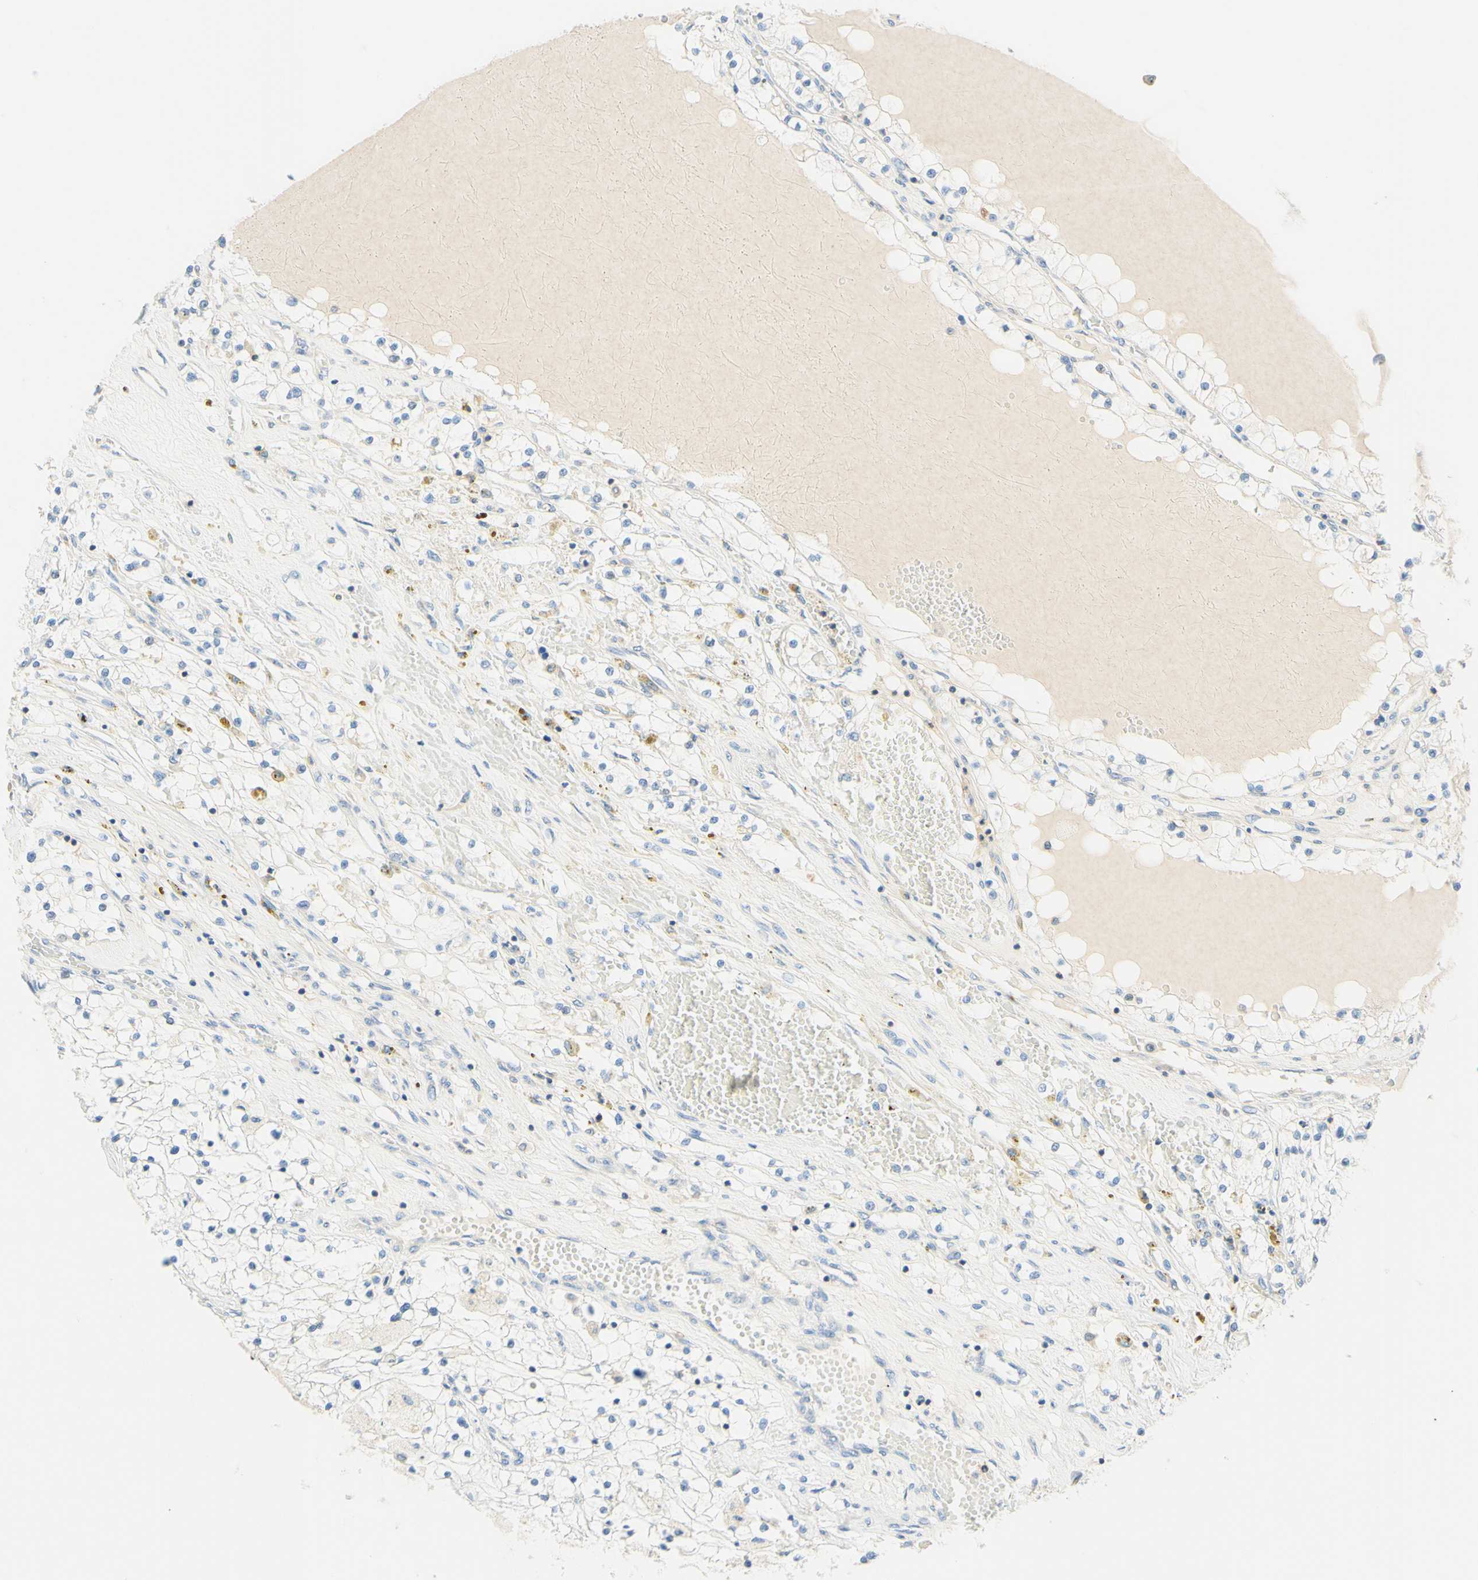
{"staining": {"intensity": "negative", "quantity": "none", "location": "none"}, "tissue": "renal cancer", "cell_type": "Tumor cells", "image_type": "cancer", "snomed": [{"axis": "morphology", "description": "Adenocarcinoma, NOS"}, {"axis": "topography", "description": "Kidney"}], "caption": "Immunohistochemistry (IHC) histopathology image of neoplastic tissue: renal cancer stained with DAB exhibits no significant protein expression in tumor cells.", "gene": "LAT", "patient": {"sex": "male", "age": 68}}